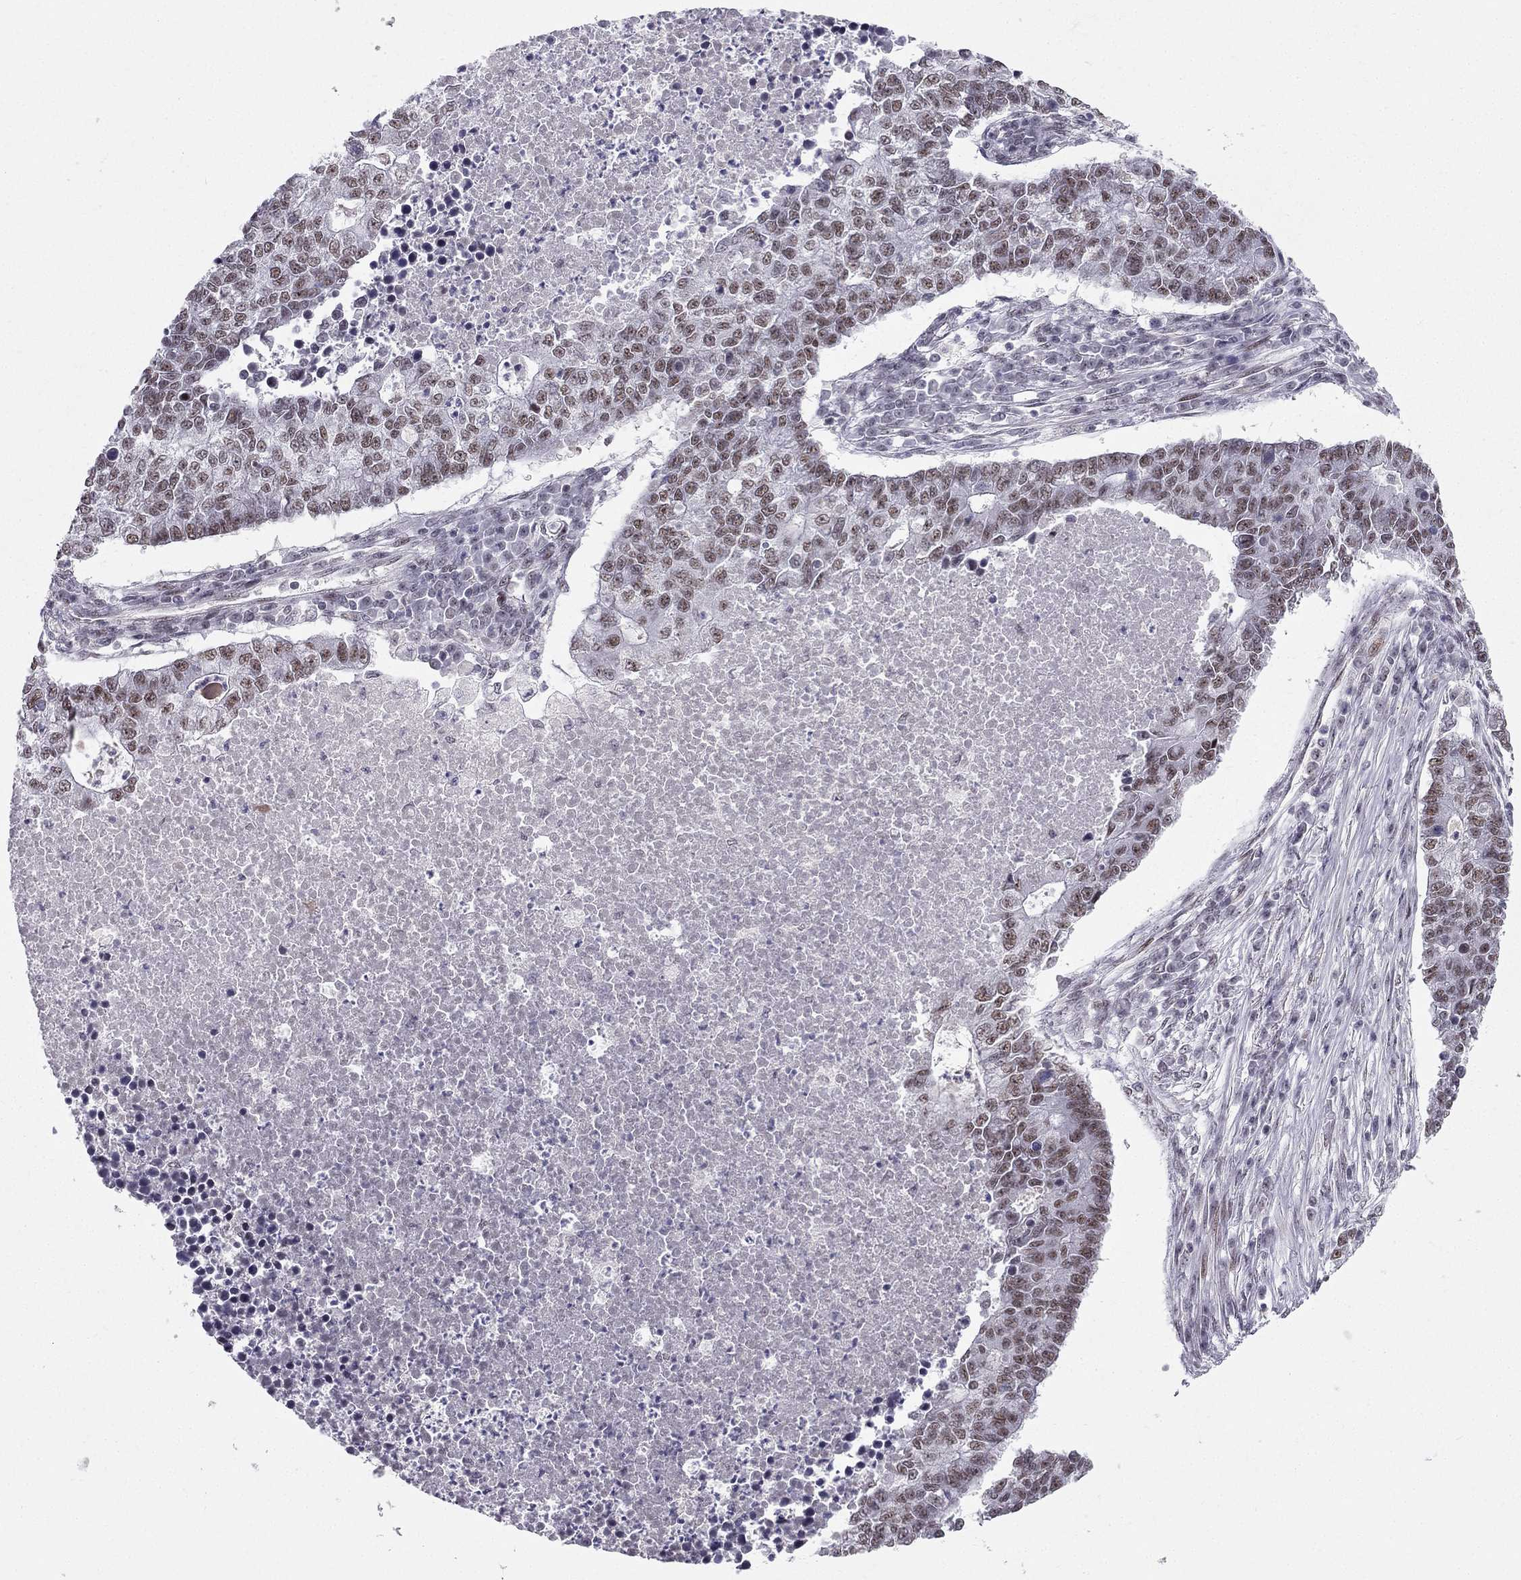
{"staining": {"intensity": "weak", "quantity": "25%-75%", "location": "nuclear"}, "tissue": "lung cancer", "cell_type": "Tumor cells", "image_type": "cancer", "snomed": [{"axis": "morphology", "description": "Adenocarcinoma, NOS"}, {"axis": "topography", "description": "Lung"}], "caption": "Adenocarcinoma (lung) stained for a protein reveals weak nuclear positivity in tumor cells. The staining is performed using DAB brown chromogen to label protein expression. The nuclei are counter-stained blue using hematoxylin.", "gene": "RPRD2", "patient": {"sex": "male", "age": 57}}